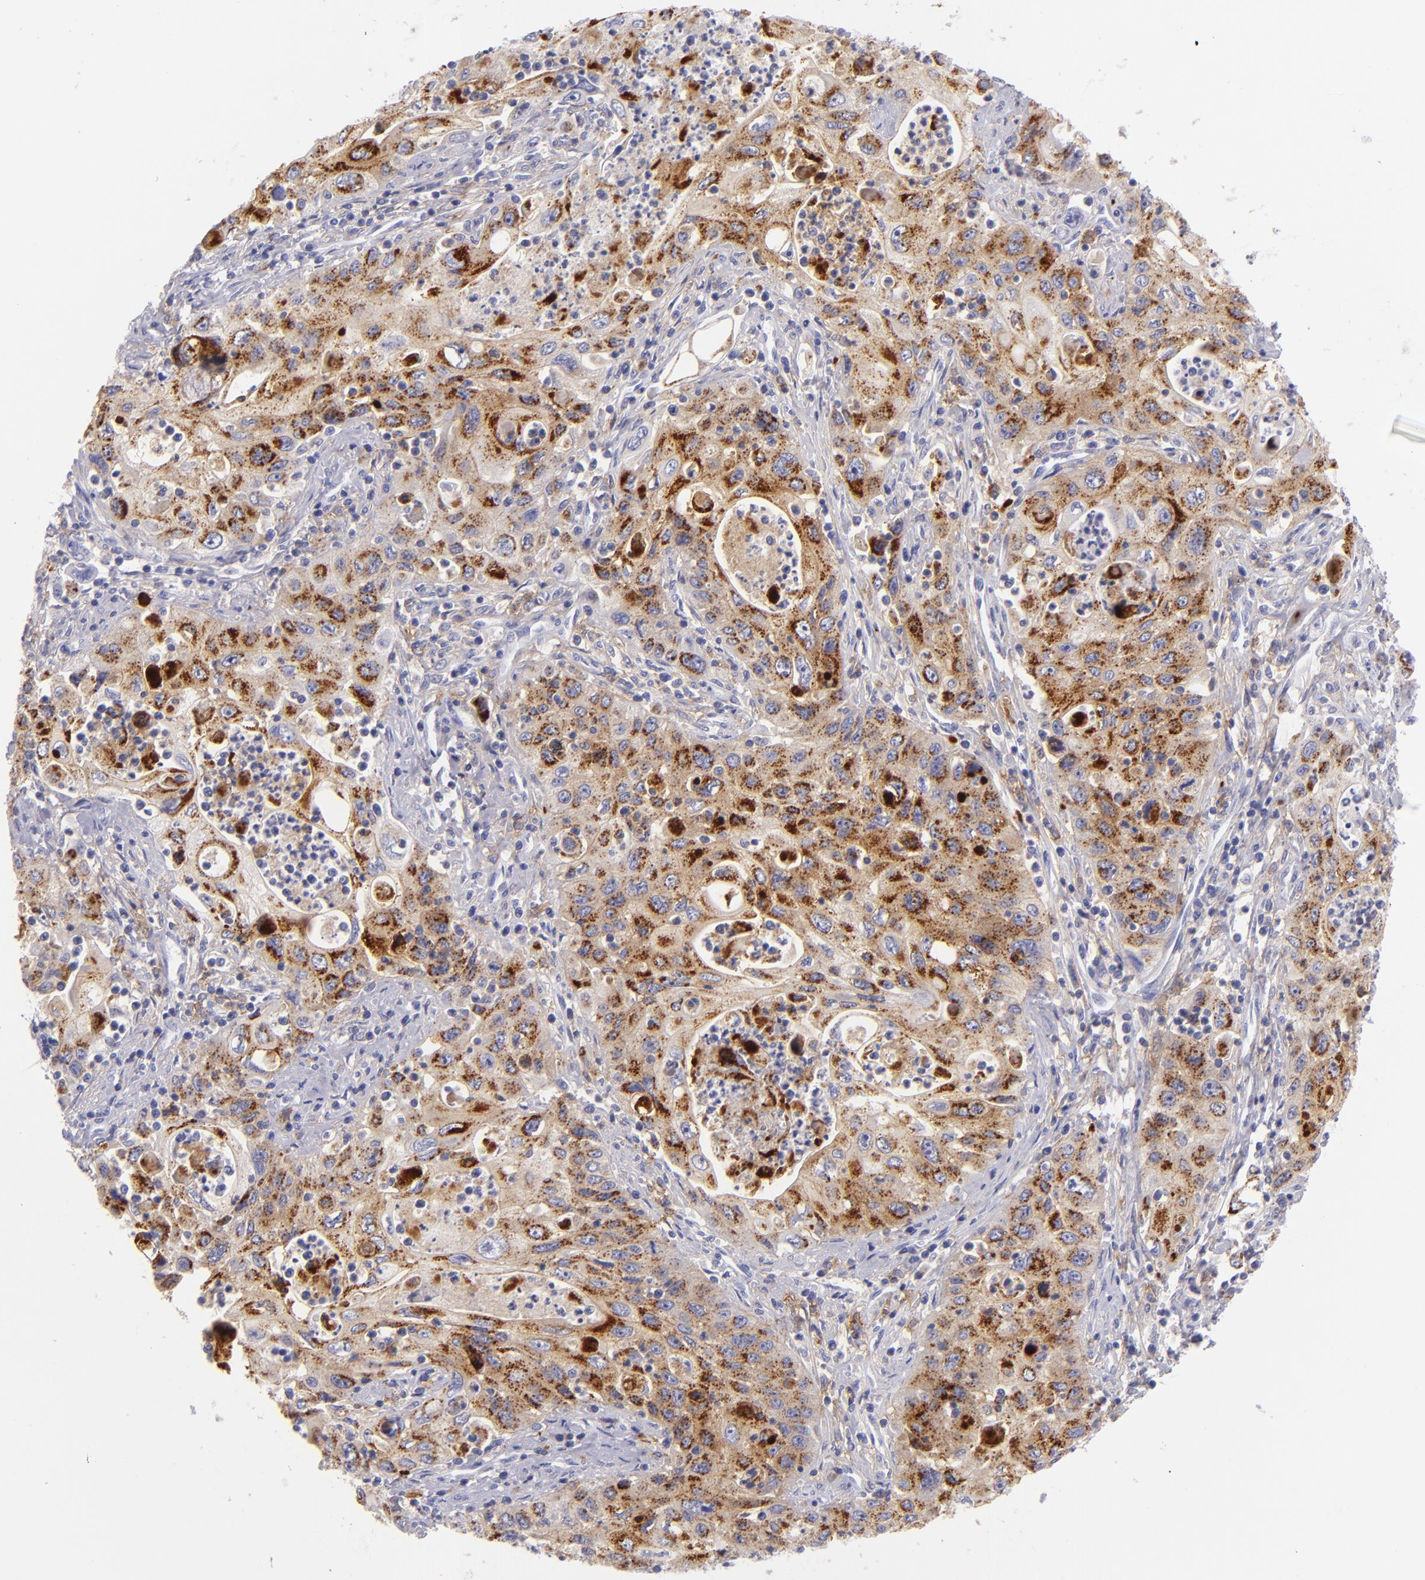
{"staining": {"intensity": "strong", "quantity": ">75%", "location": "cytoplasmic/membranous"}, "tissue": "pancreatic cancer", "cell_type": "Tumor cells", "image_type": "cancer", "snomed": [{"axis": "morphology", "description": "Adenocarcinoma, NOS"}, {"axis": "topography", "description": "Pancreas"}], "caption": "IHC histopathology image of pancreatic cancer stained for a protein (brown), which exhibits high levels of strong cytoplasmic/membranous expression in about >75% of tumor cells.", "gene": "CD82", "patient": {"sex": "male", "age": 70}}